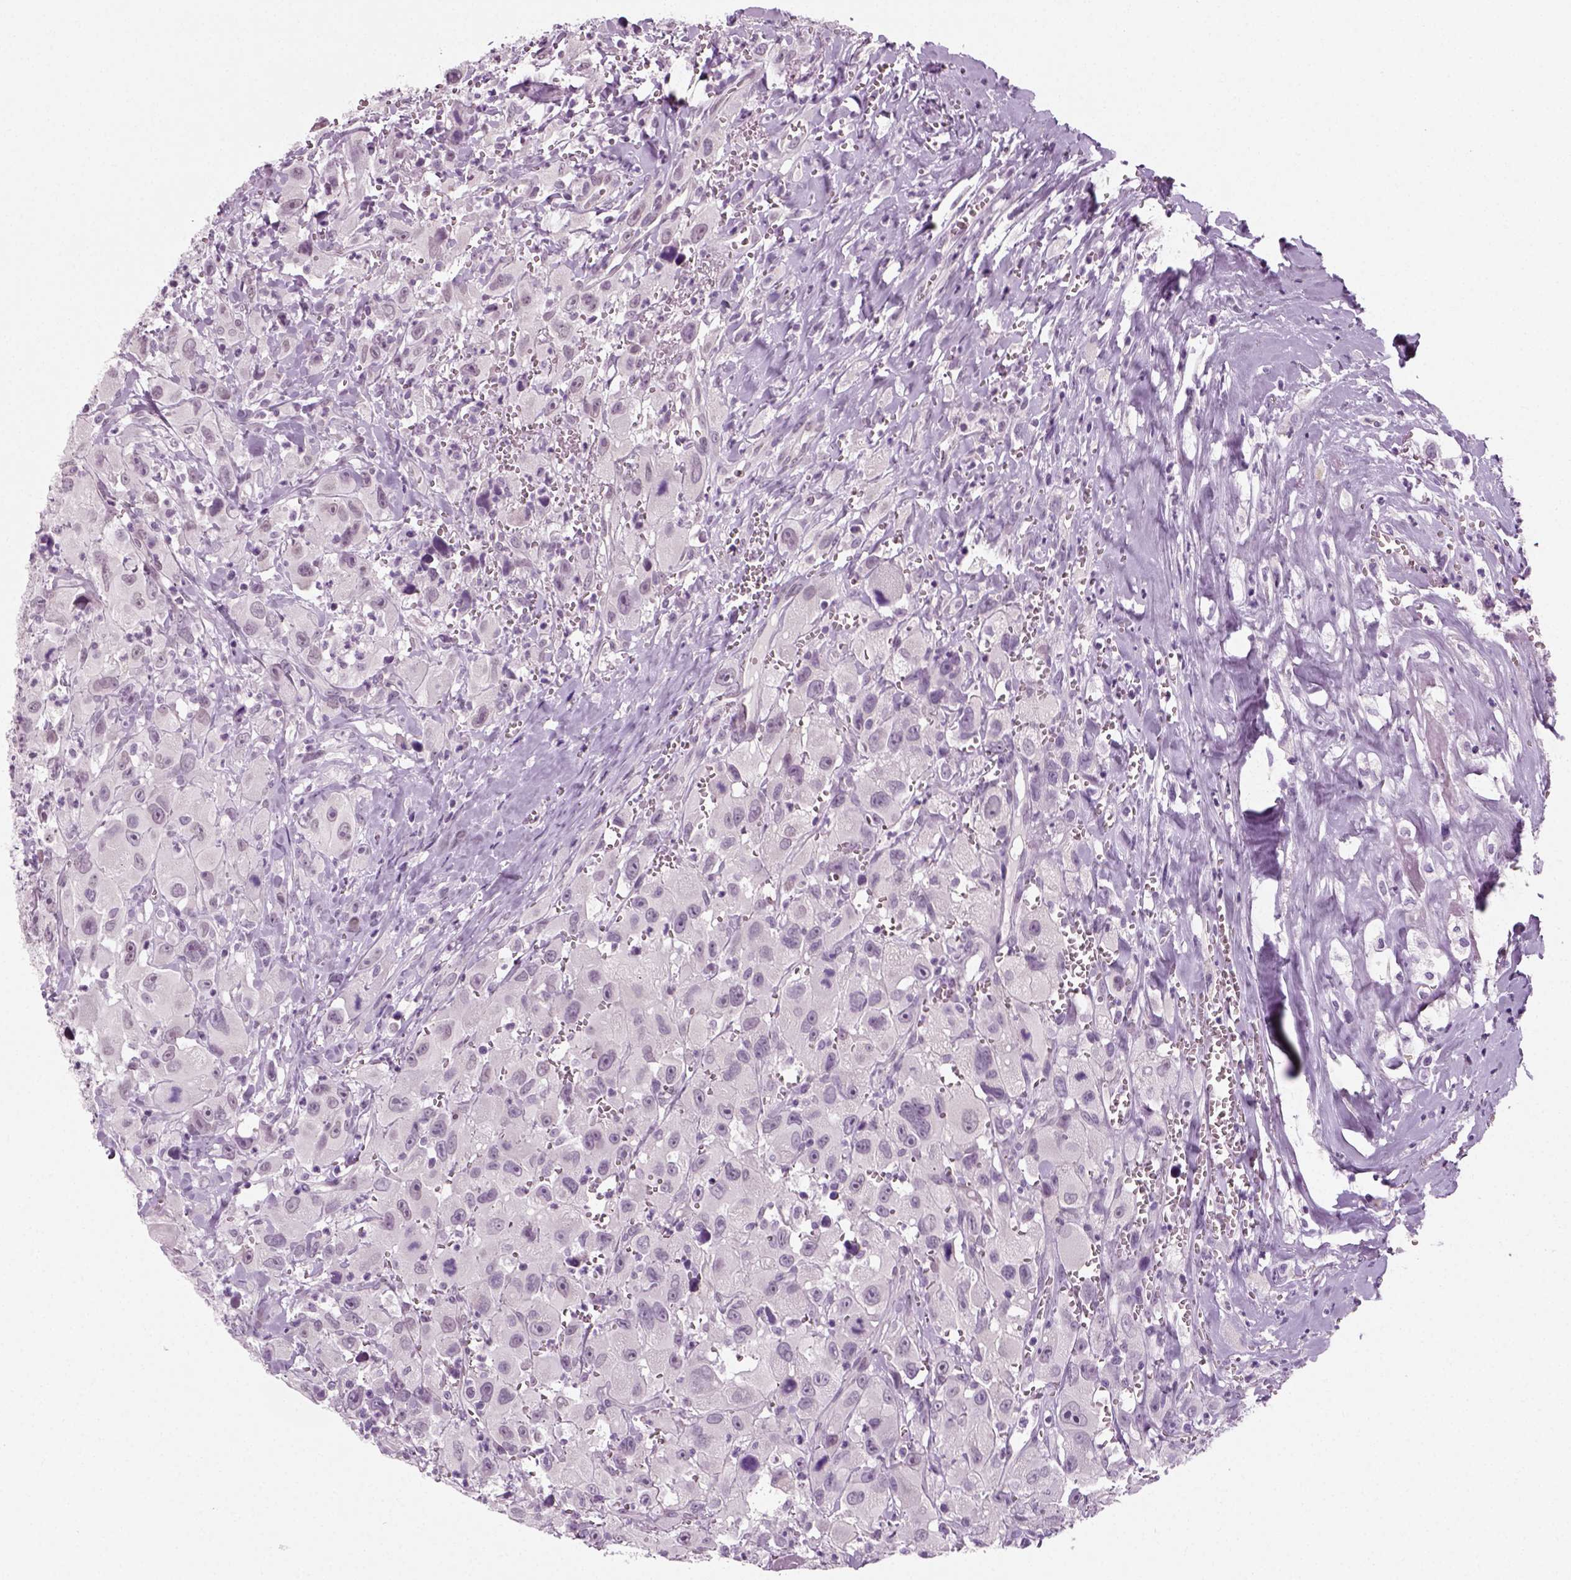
{"staining": {"intensity": "negative", "quantity": "none", "location": "none"}, "tissue": "head and neck cancer", "cell_type": "Tumor cells", "image_type": "cancer", "snomed": [{"axis": "morphology", "description": "Squamous cell carcinoma, NOS"}, {"axis": "morphology", "description": "Squamous cell carcinoma, metastatic, NOS"}, {"axis": "topography", "description": "Oral tissue"}, {"axis": "topography", "description": "Head-Neck"}], "caption": "The histopathology image reveals no staining of tumor cells in squamous cell carcinoma (head and neck).", "gene": "SPATA31E1", "patient": {"sex": "female", "age": 85}}